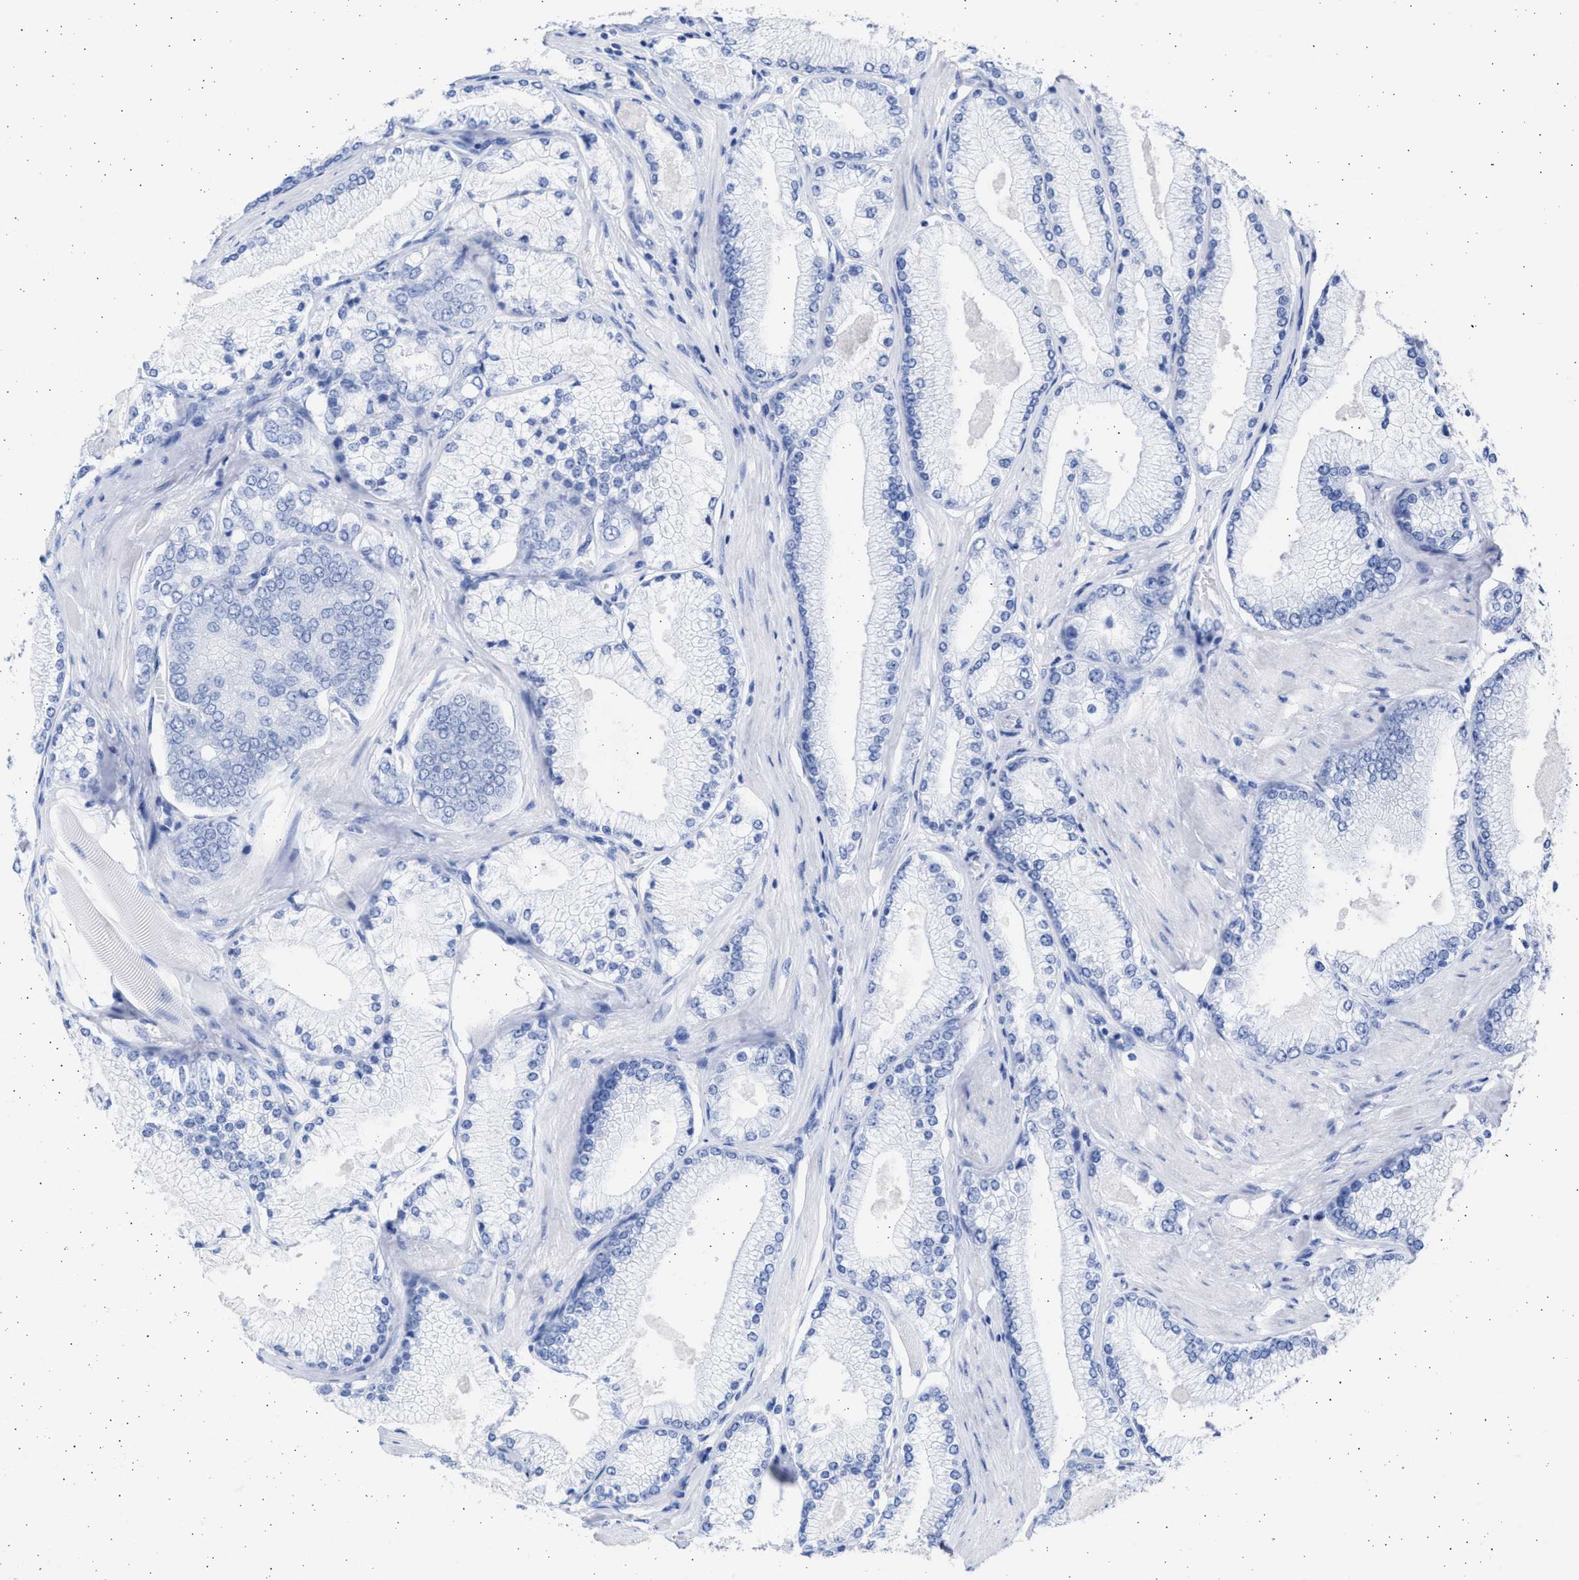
{"staining": {"intensity": "negative", "quantity": "none", "location": "none"}, "tissue": "prostate cancer", "cell_type": "Tumor cells", "image_type": "cancer", "snomed": [{"axis": "morphology", "description": "Adenocarcinoma, High grade"}, {"axis": "topography", "description": "Prostate"}], "caption": "Tumor cells are negative for protein expression in human prostate cancer (adenocarcinoma (high-grade)).", "gene": "ALDOC", "patient": {"sex": "male", "age": 50}}